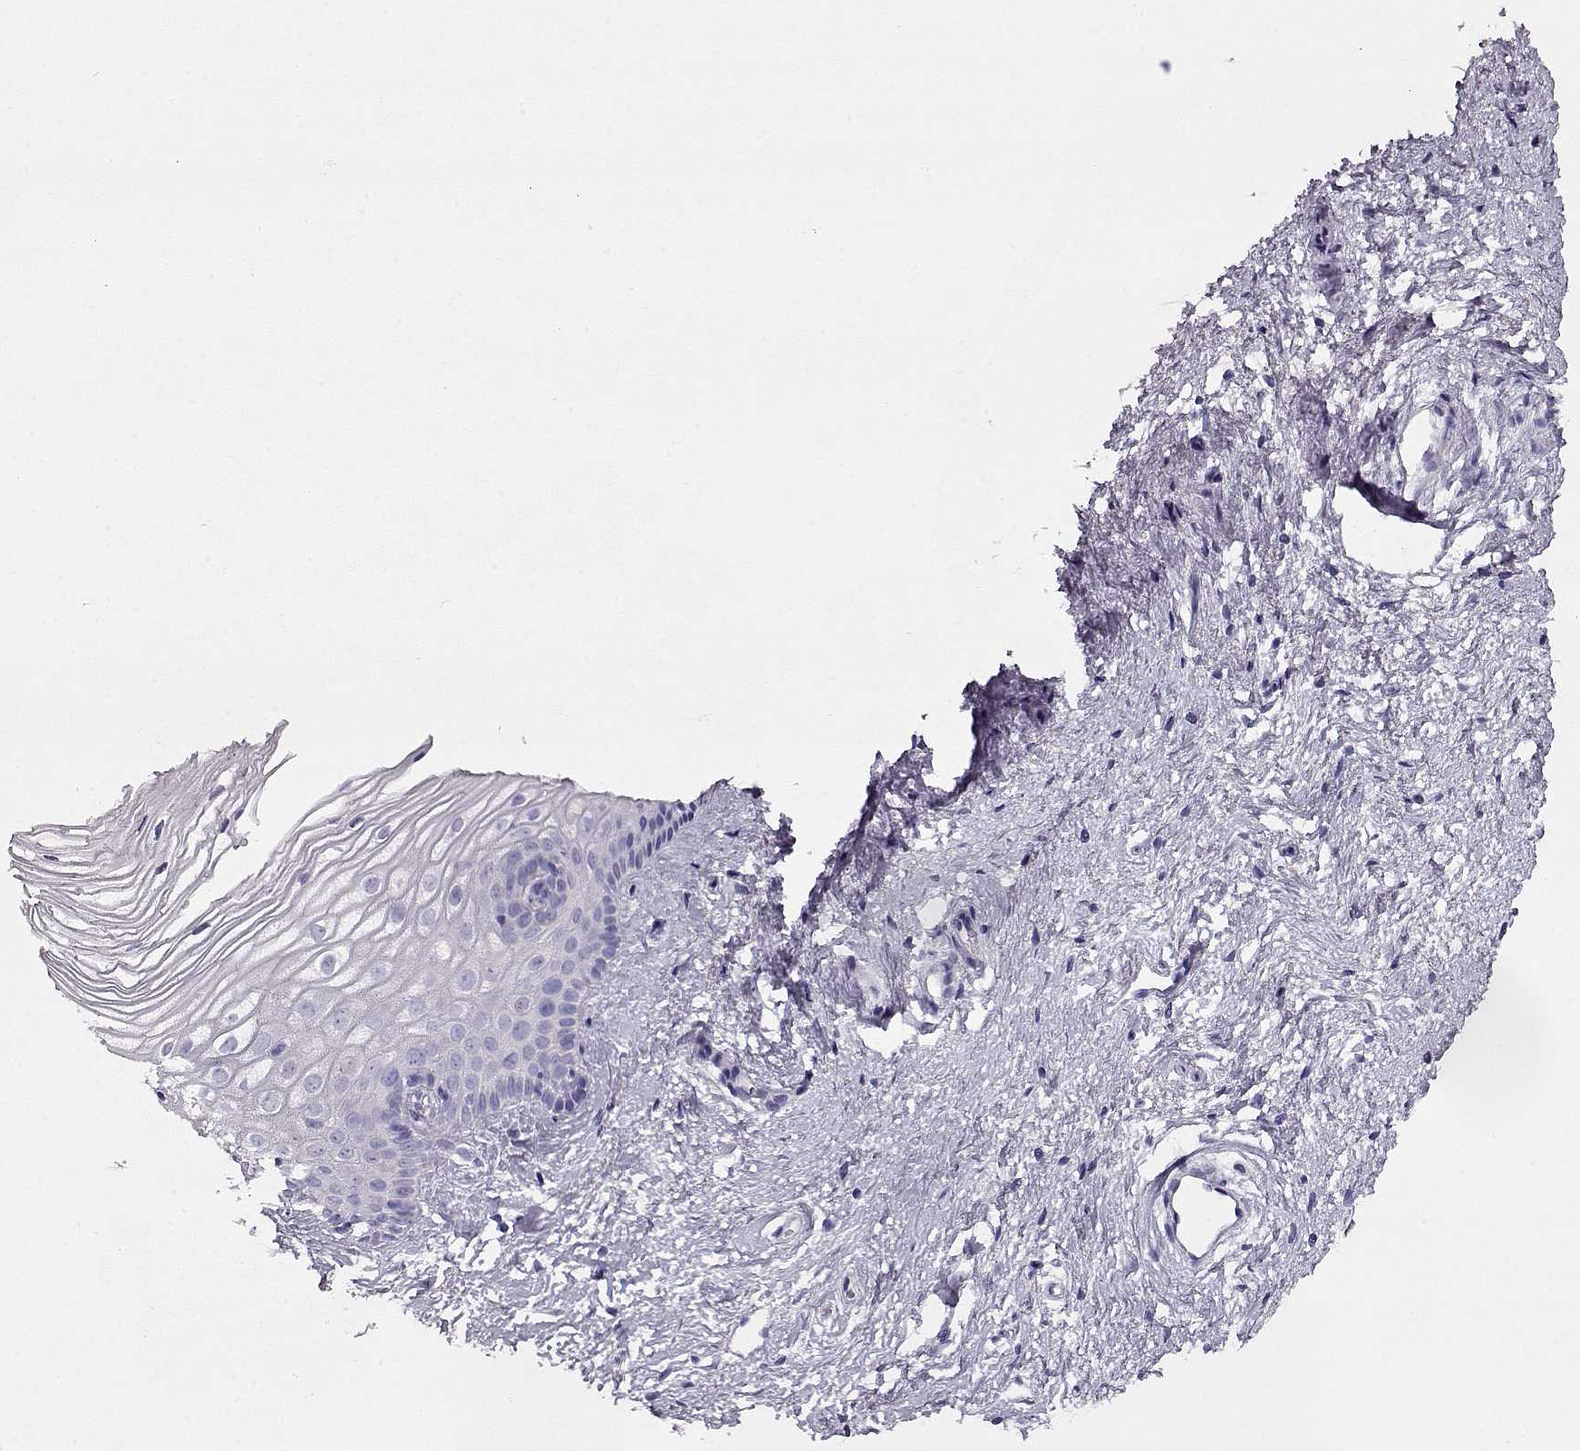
{"staining": {"intensity": "negative", "quantity": "none", "location": "none"}, "tissue": "cervix", "cell_type": "Glandular cells", "image_type": "normal", "snomed": [{"axis": "morphology", "description": "Normal tissue, NOS"}, {"axis": "topography", "description": "Cervix"}], "caption": "DAB (3,3'-diaminobenzidine) immunohistochemical staining of unremarkable human cervix demonstrates no significant staining in glandular cells.", "gene": "ACTN2", "patient": {"sex": "female", "age": 40}}